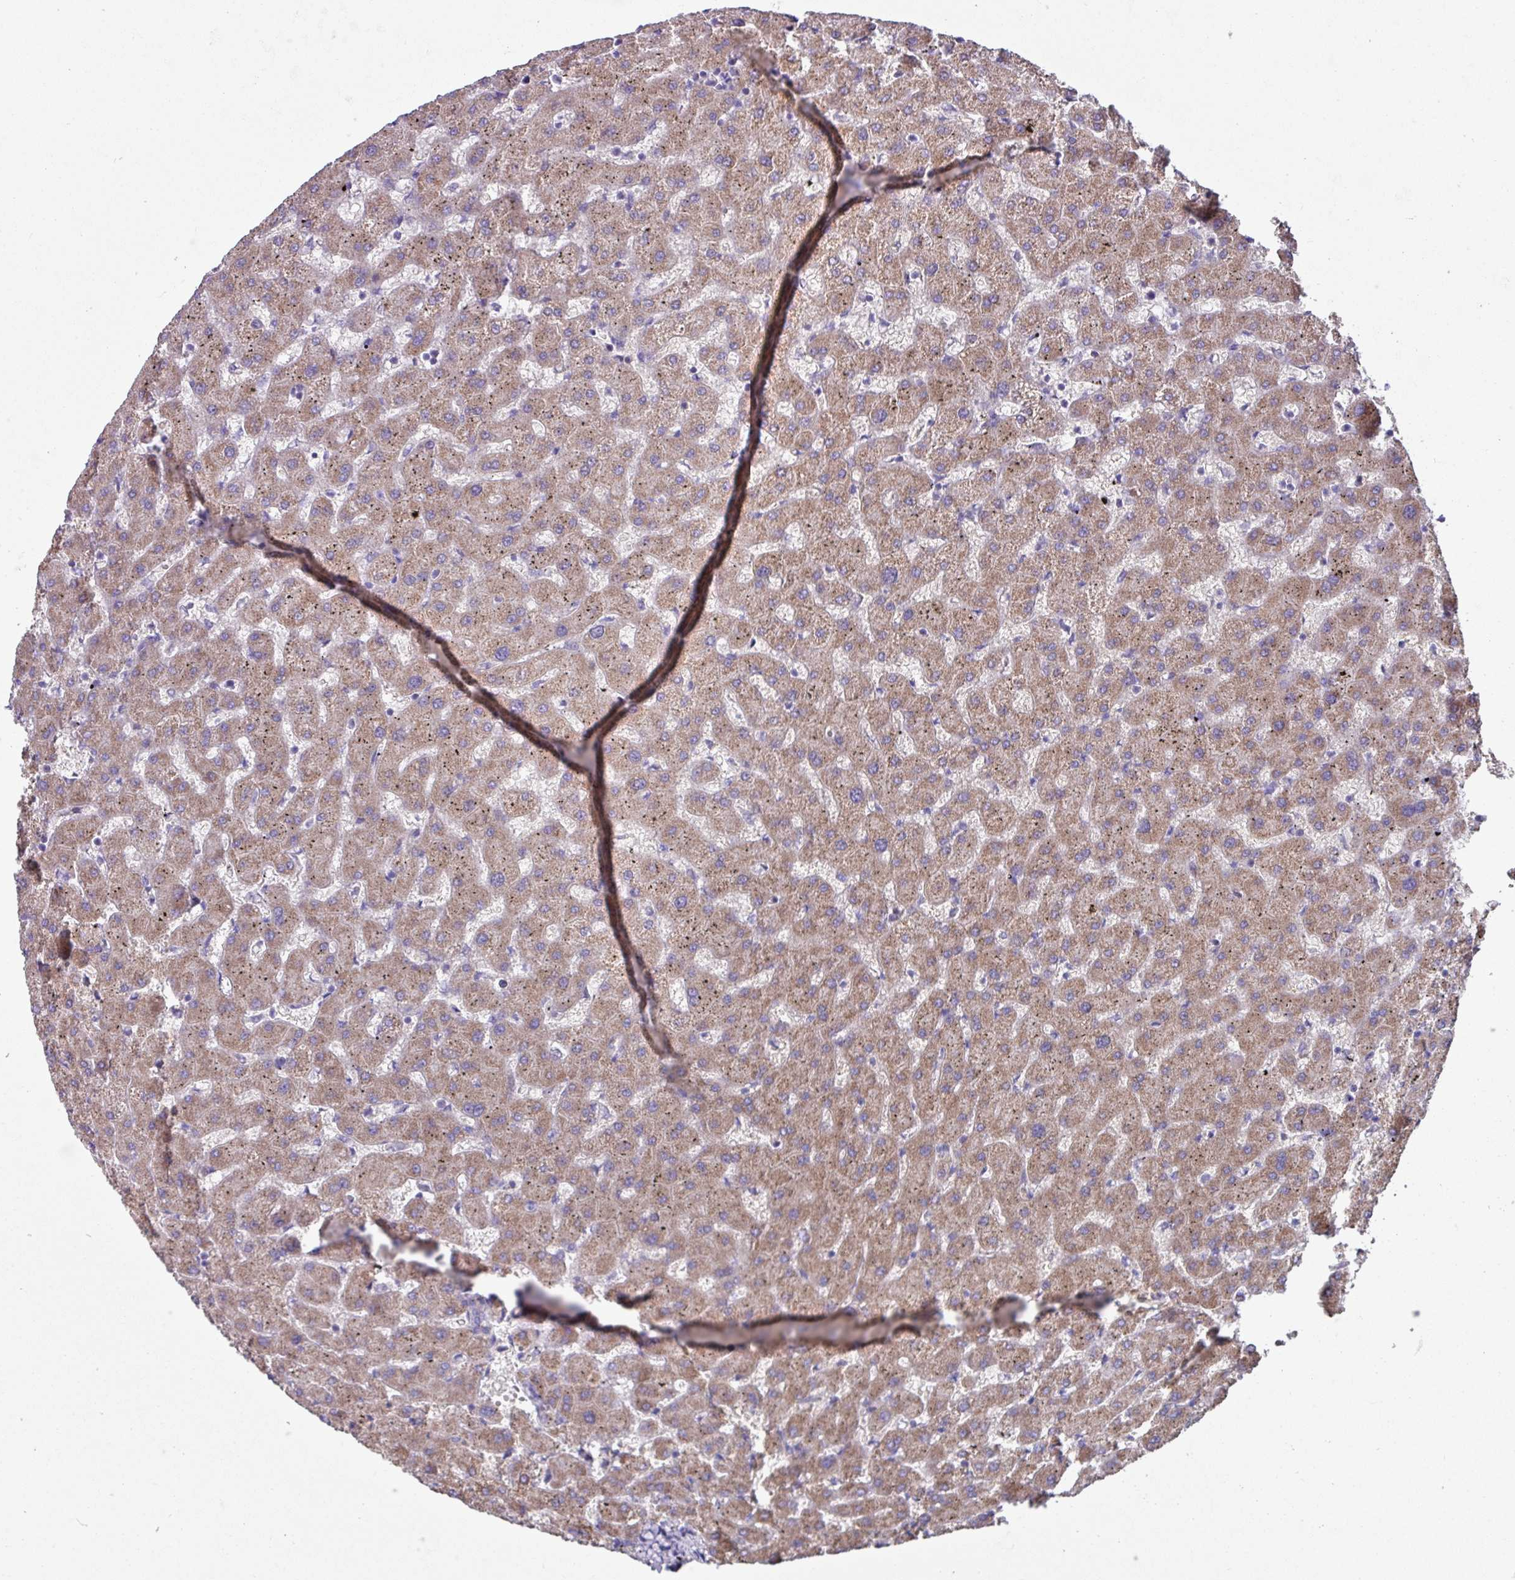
{"staining": {"intensity": "negative", "quantity": "none", "location": "none"}, "tissue": "liver", "cell_type": "Cholangiocytes", "image_type": "normal", "snomed": [{"axis": "morphology", "description": "Normal tissue, NOS"}, {"axis": "topography", "description": "Liver"}], "caption": "The histopathology image exhibits no significant positivity in cholangiocytes of liver. Brightfield microscopy of IHC stained with DAB (brown) and hematoxylin (blue), captured at high magnification.", "gene": "OTULIN", "patient": {"sex": "female", "age": 63}}